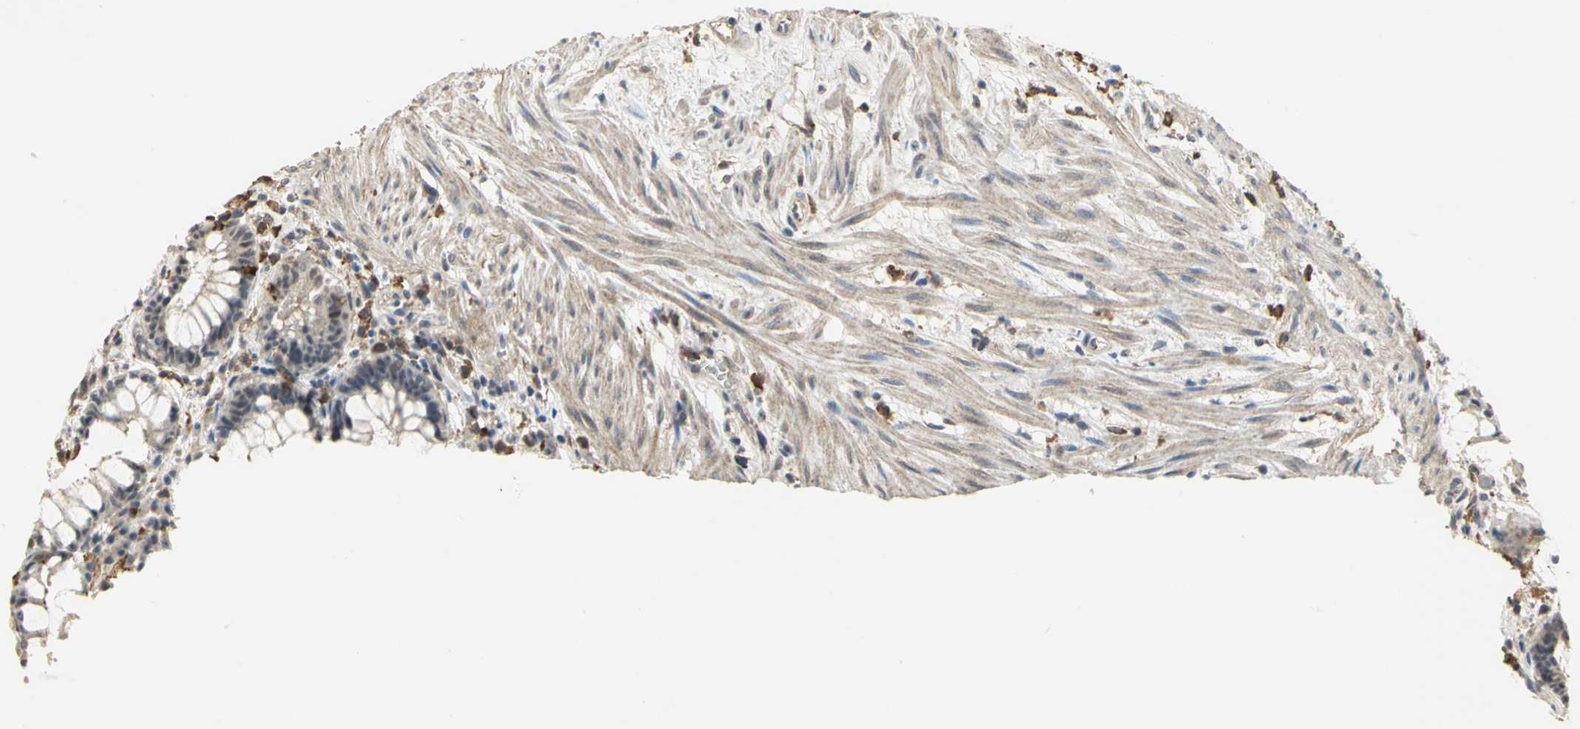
{"staining": {"intensity": "negative", "quantity": "none", "location": "none"}, "tissue": "rectum", "cell_type": "Glandular cells", "image_type": "normal", "snomed": [{"axis": "morphology", "description": "Normal tissue, NOS"}, {"axis": "topography", "description": "Rectum"}], "caption": "This is a micrograph of immunohistochemistry (IHC) staining of unremarkable rectum, which shows no expression in glandular cells.", "gene": "SKAP2", "patient": {"sex": "female", "age": 46}}